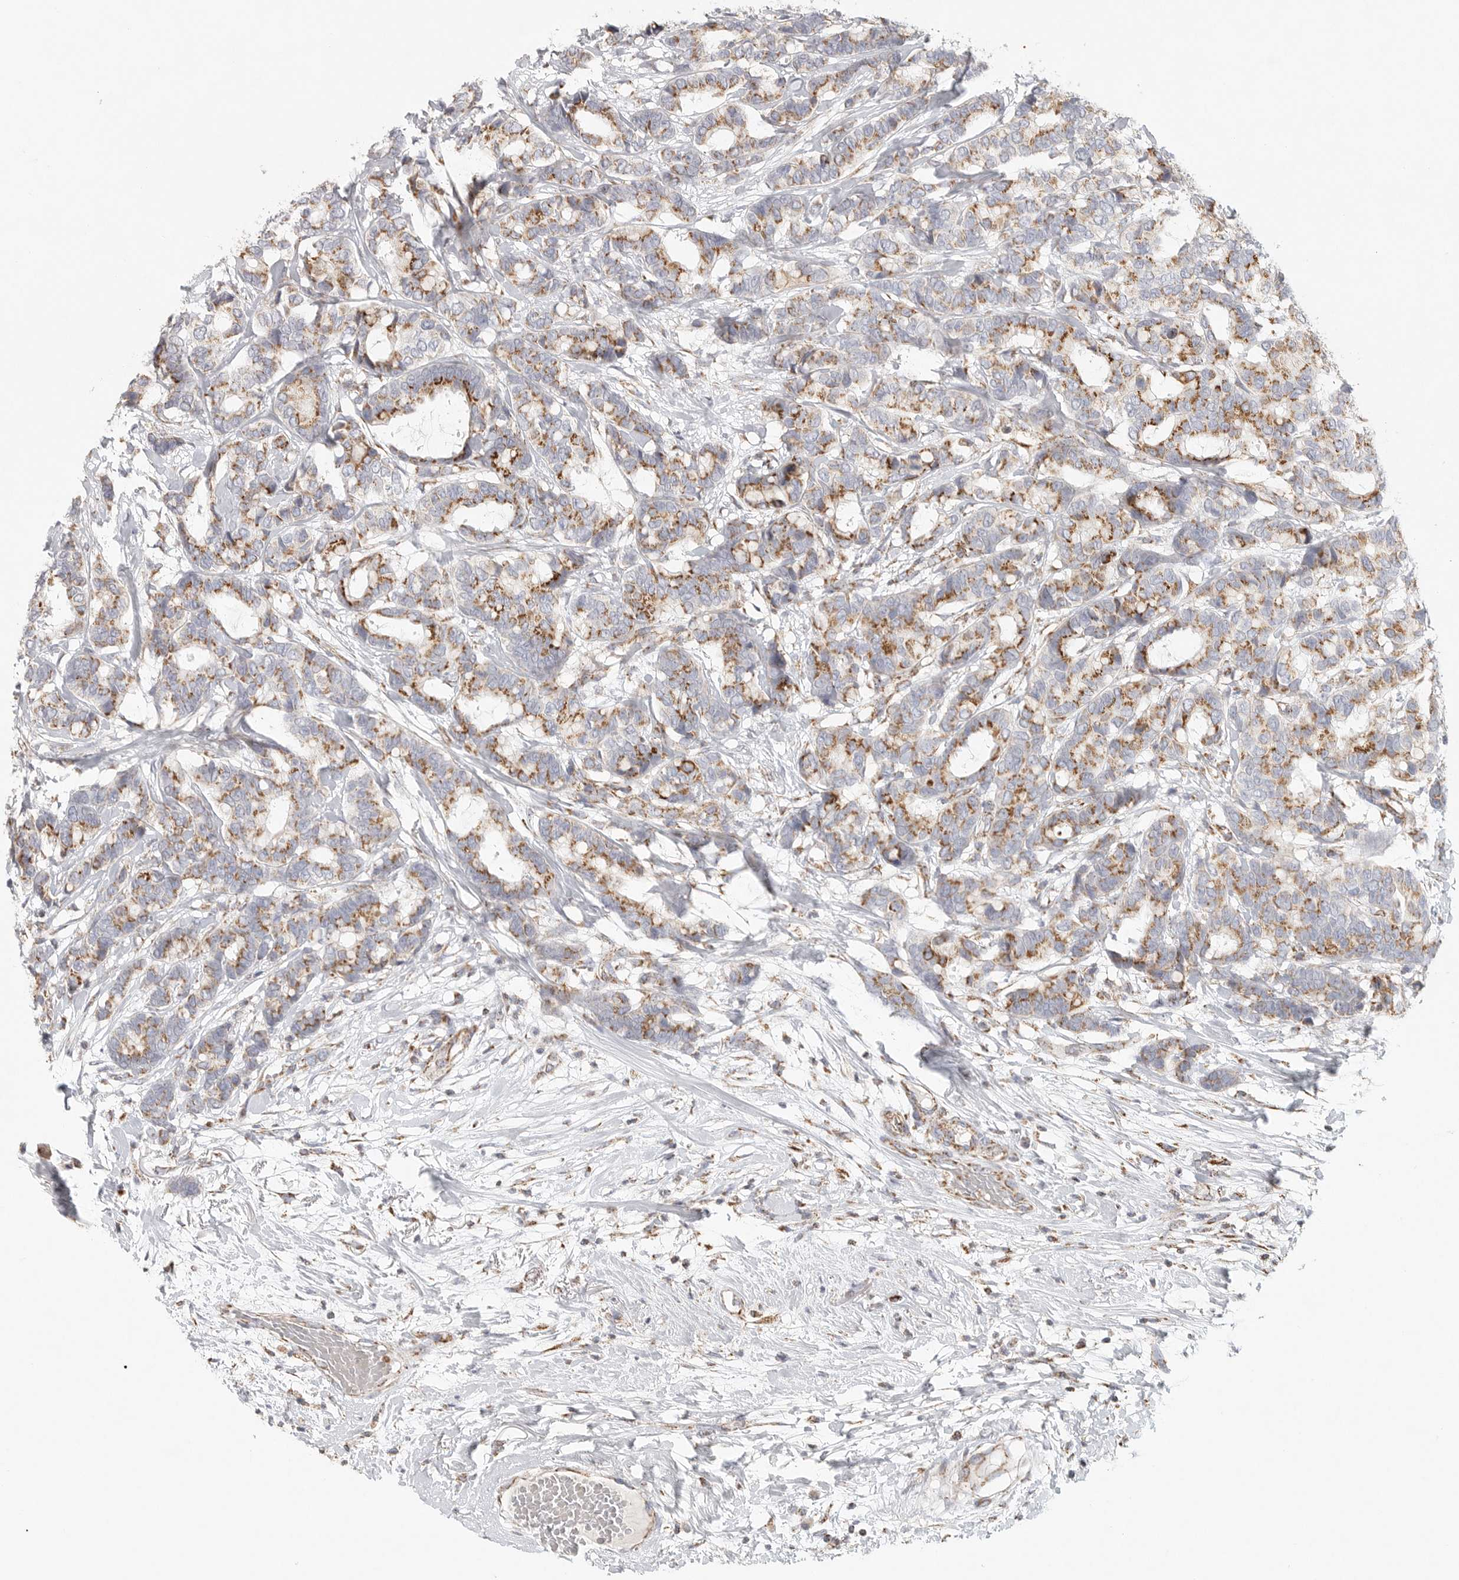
{"staining": {"intensity": "moderate", "quantity": ">75%", "location": "cytoplasmic/membranous"}, "tissue": "breast cancer", "cell_type": "Tumor cells", "image_type": "cancer", "snomed": [{"axis": "morphology", "description": "Duct carcinoma"}, {"axis": "topography", "description": "Breast"}], "caption": "IHC micrograph of human breast cancer (invasive ductal carcinoma) stained for a protein (brown), which displays medium levels of moderate cytoplasmic/membranous staining in about >75% of tumor cells.", "gene": "SLC25A26", "patient": {"sex": "female", "age": 87}}